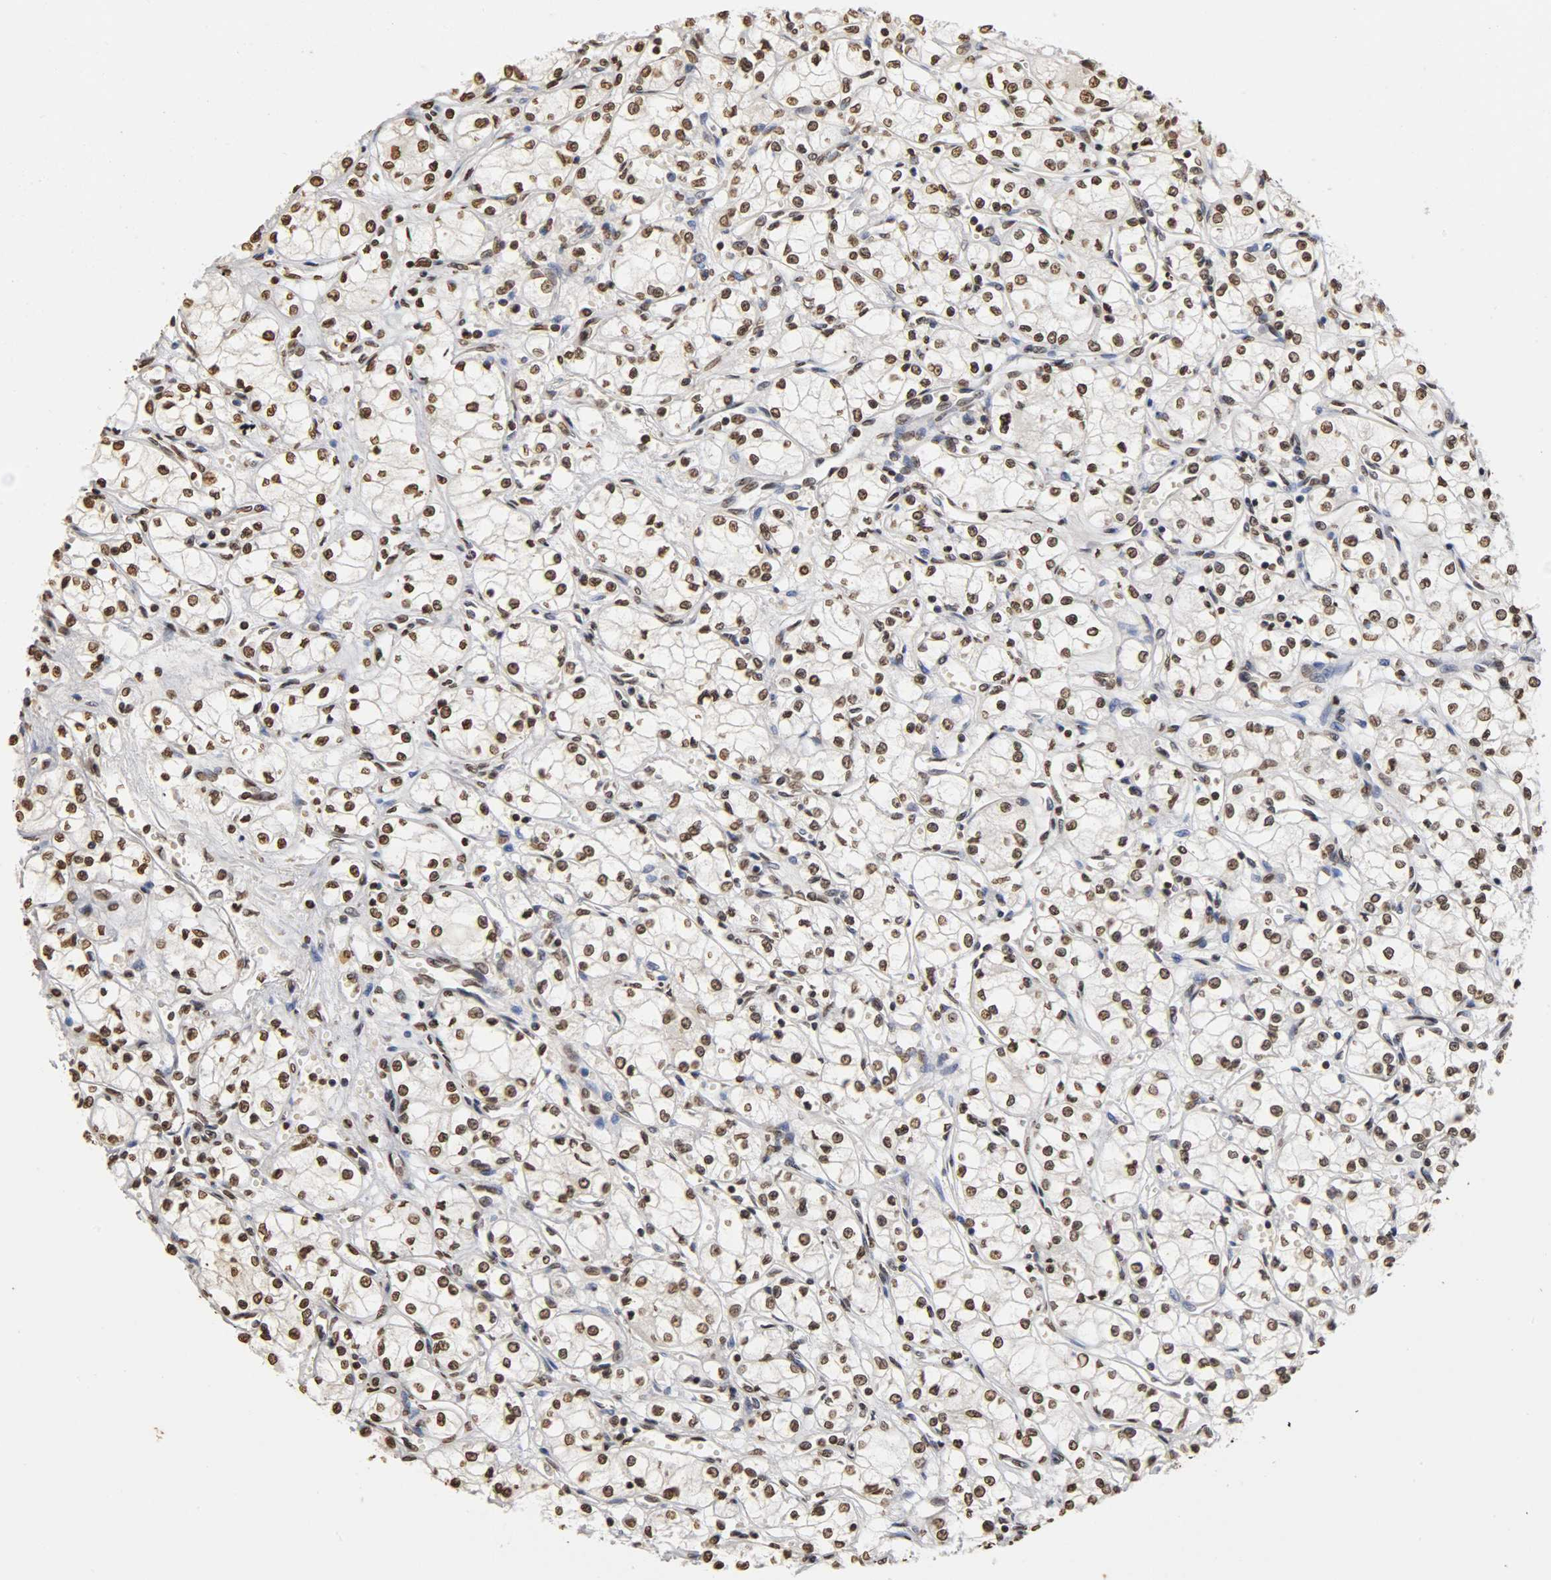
{"staining": {"intensity": "moderate", "quantity": "25%-75%", "location": "nuclear"}, "tissue": "renal cancer", "cell_type": "Tumor cells", "image_type": "cancer", "snomed": [{"axis": "morphology", "description": "Normal tissue, NOS"}, {"axis": "morphology", "description": "Adenocarcinoma, NOS"}, {"axis": "topography", "description": "Kidney"}], "caption": "Protein staining by immunohistochemistry (IHC) demonstrates moderate nuclear expression in approximately 25%-75% of tumor cells in renal cancer.", "gene": "ERCC2", "patient": {"sex": "male", "age": 59}}